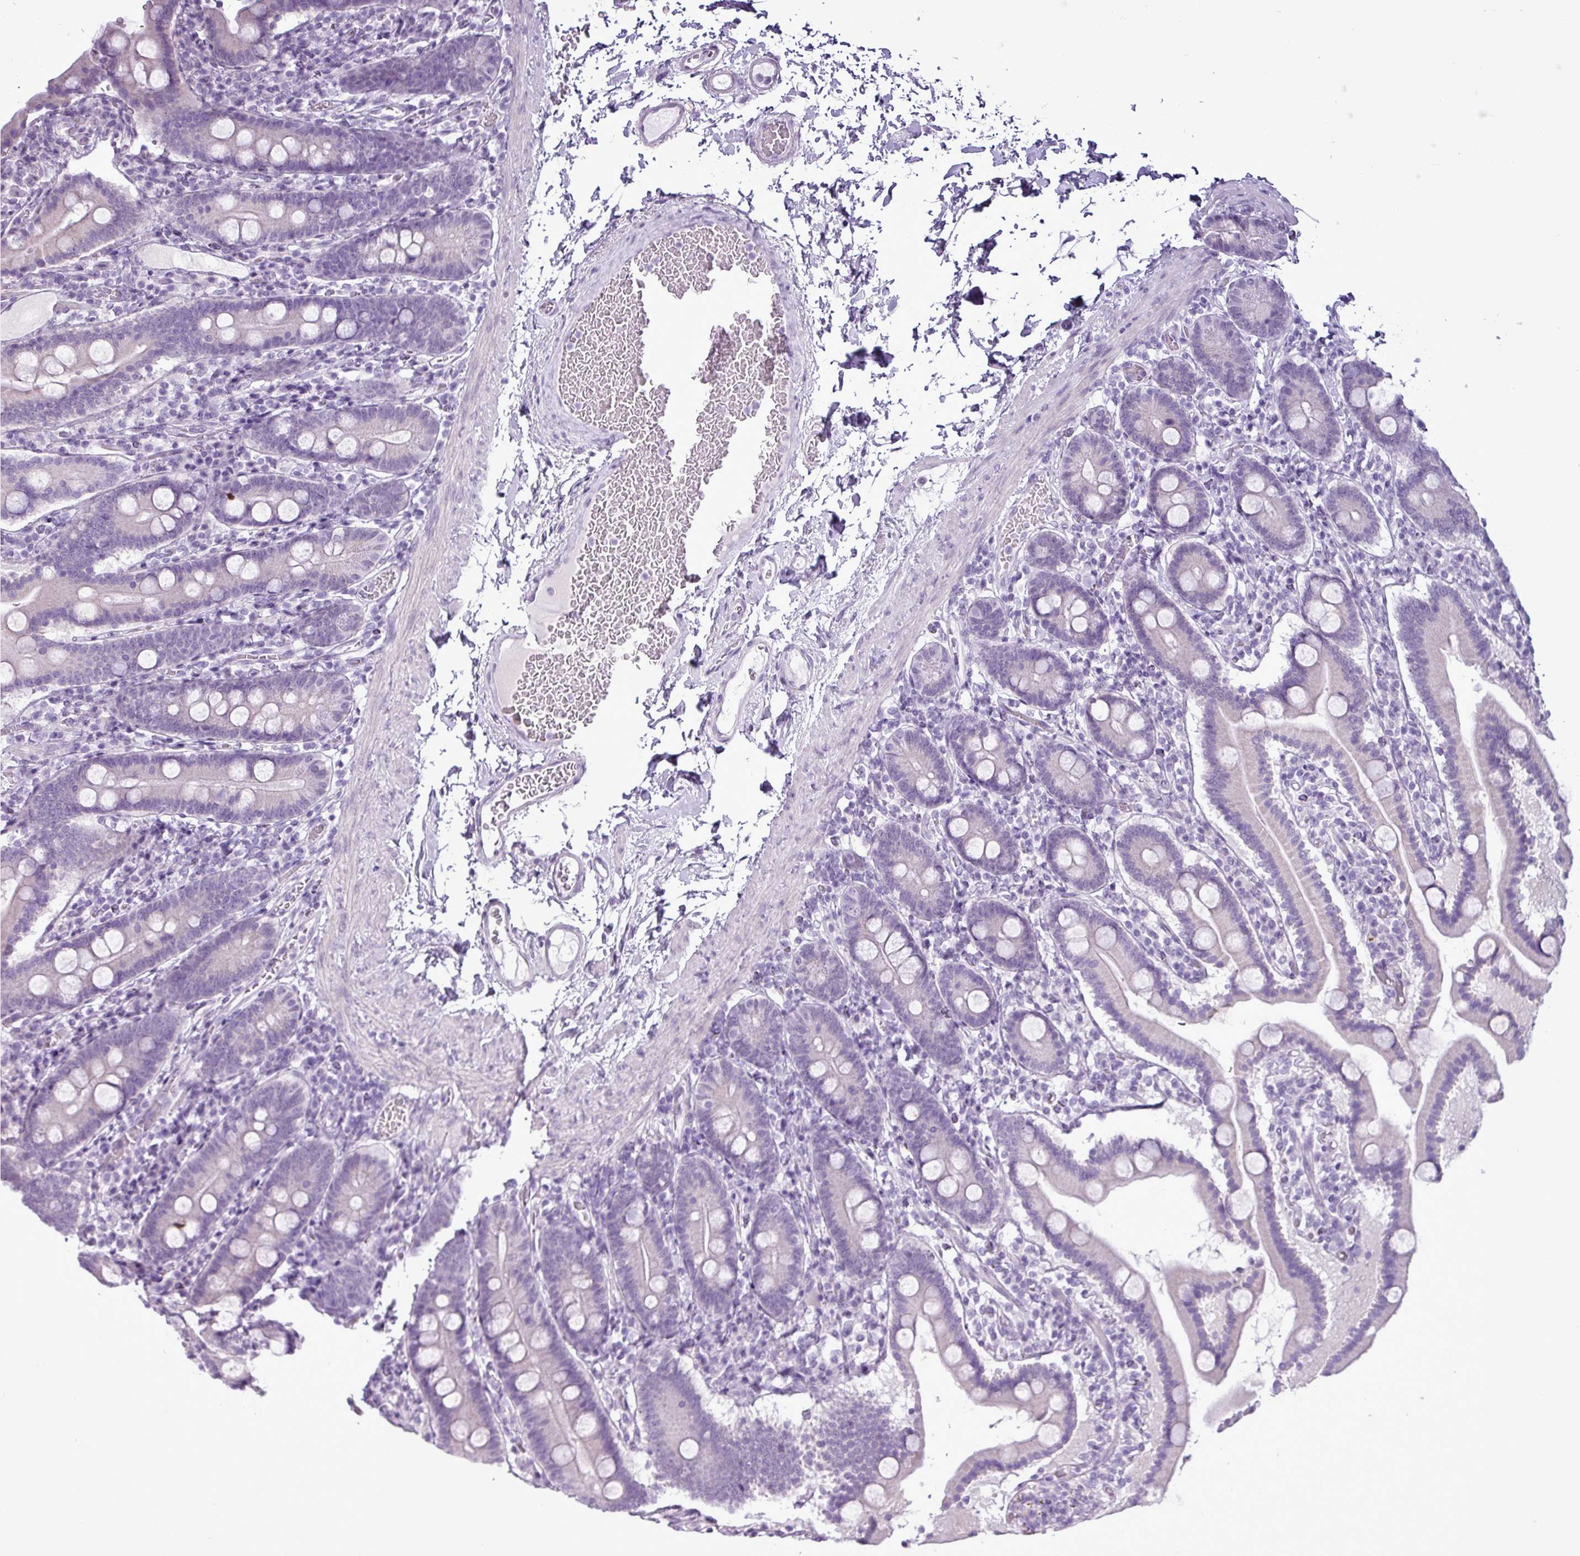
{"staining": {"intensity": "negative", "quantity": "none", "location": "none"}, "tissue": "duodenum", "cell_type": "Glandular cells", "image_type": "normal", "snomed": [{"axis": "morphology", "description": "Normal tissue, NOS"}, {"axis": "topography", "description": "Duodenum"}], "caption": "IHC photomicrograph of normal duodenum: duodenum stained with DAB (3,3'-diaminobenzidine) exhibits no significant protein positivity in glandular cells. (DAB immunohistochemistry (IHC), high magnification).", "gene": "ALDH3A1", "patient": {"sex": "male", "age": 55}}